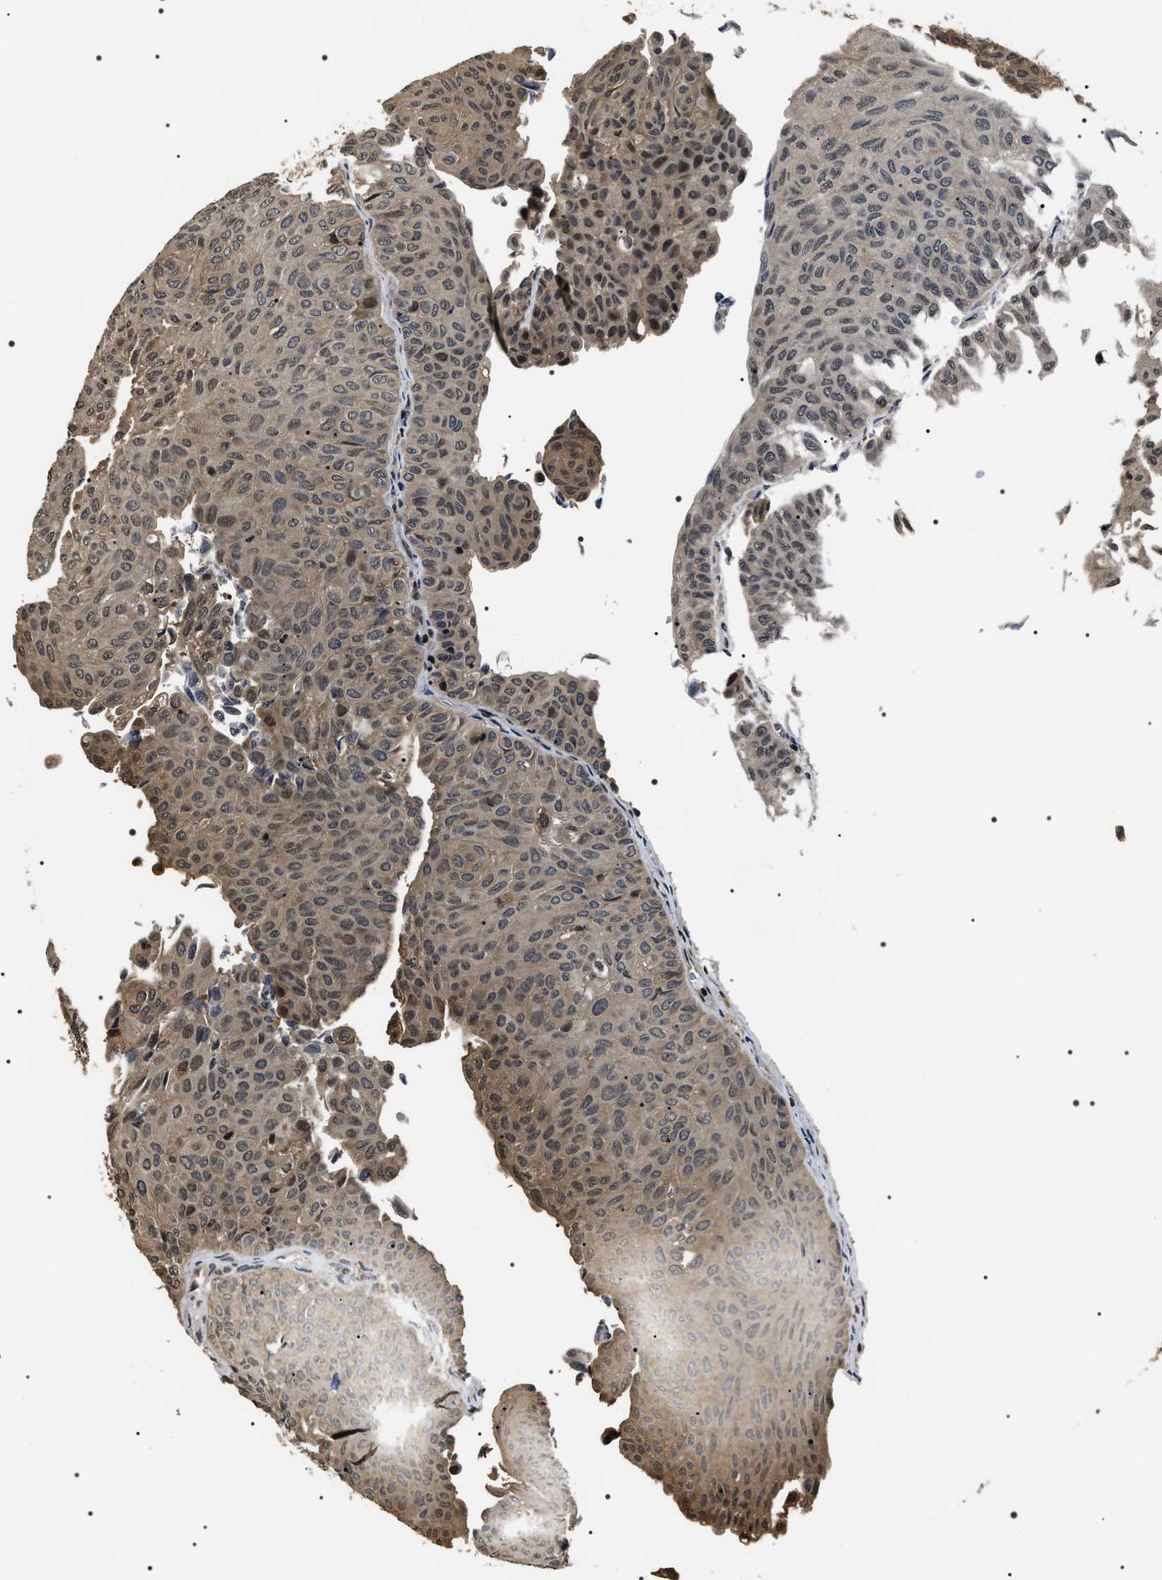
{"staining": {"intensity": "weak", "quantity": "<25%", "location": "cytoplasmic/membranous,nuclear"}, "tissue": "urothelial cancer", "cell_type": "Tumor cells", "image_type": "cancer", "snomed": [{"axis": "morphology", "description": "Urothelial carcinoma, Low grade"}, {"axis": "topography", "description": "Urinary bladder"}], "caption": "Tumor cells show no significant protein expression in urothelial carcinoma (low-grade).", "gene": "ARHGAP22", "patient": {"sex": "male", "age": 78}}